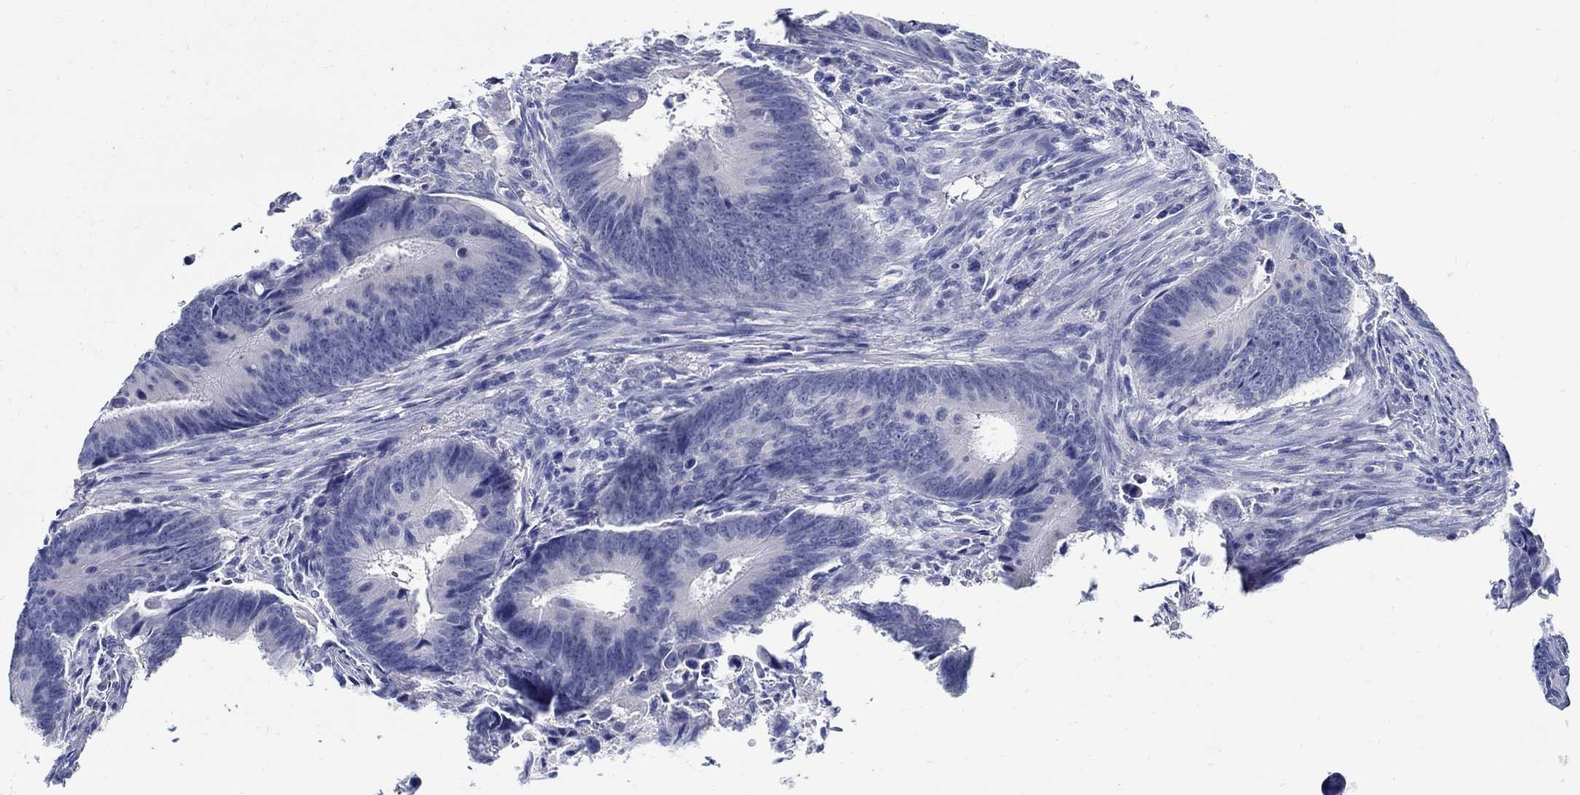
{"staining": {"intensity": "negative", "quantity": "none", "location": "none"}, "tissue": "colorectal cancer", "cell_type": "Tumor cells", "image_type": "cancer", "snomed": [{"axis": "morphology", "description": "Adenocarcinoma, NOS"}, {"axis": "topography", "description": "Colon"}], "caption": "DAB immunohistochemical staining of human colorectal cancer reveals no significant positivity in tumor cells.", "gene": "PAX9", "patient": {"sex": "female", "age": 87}}